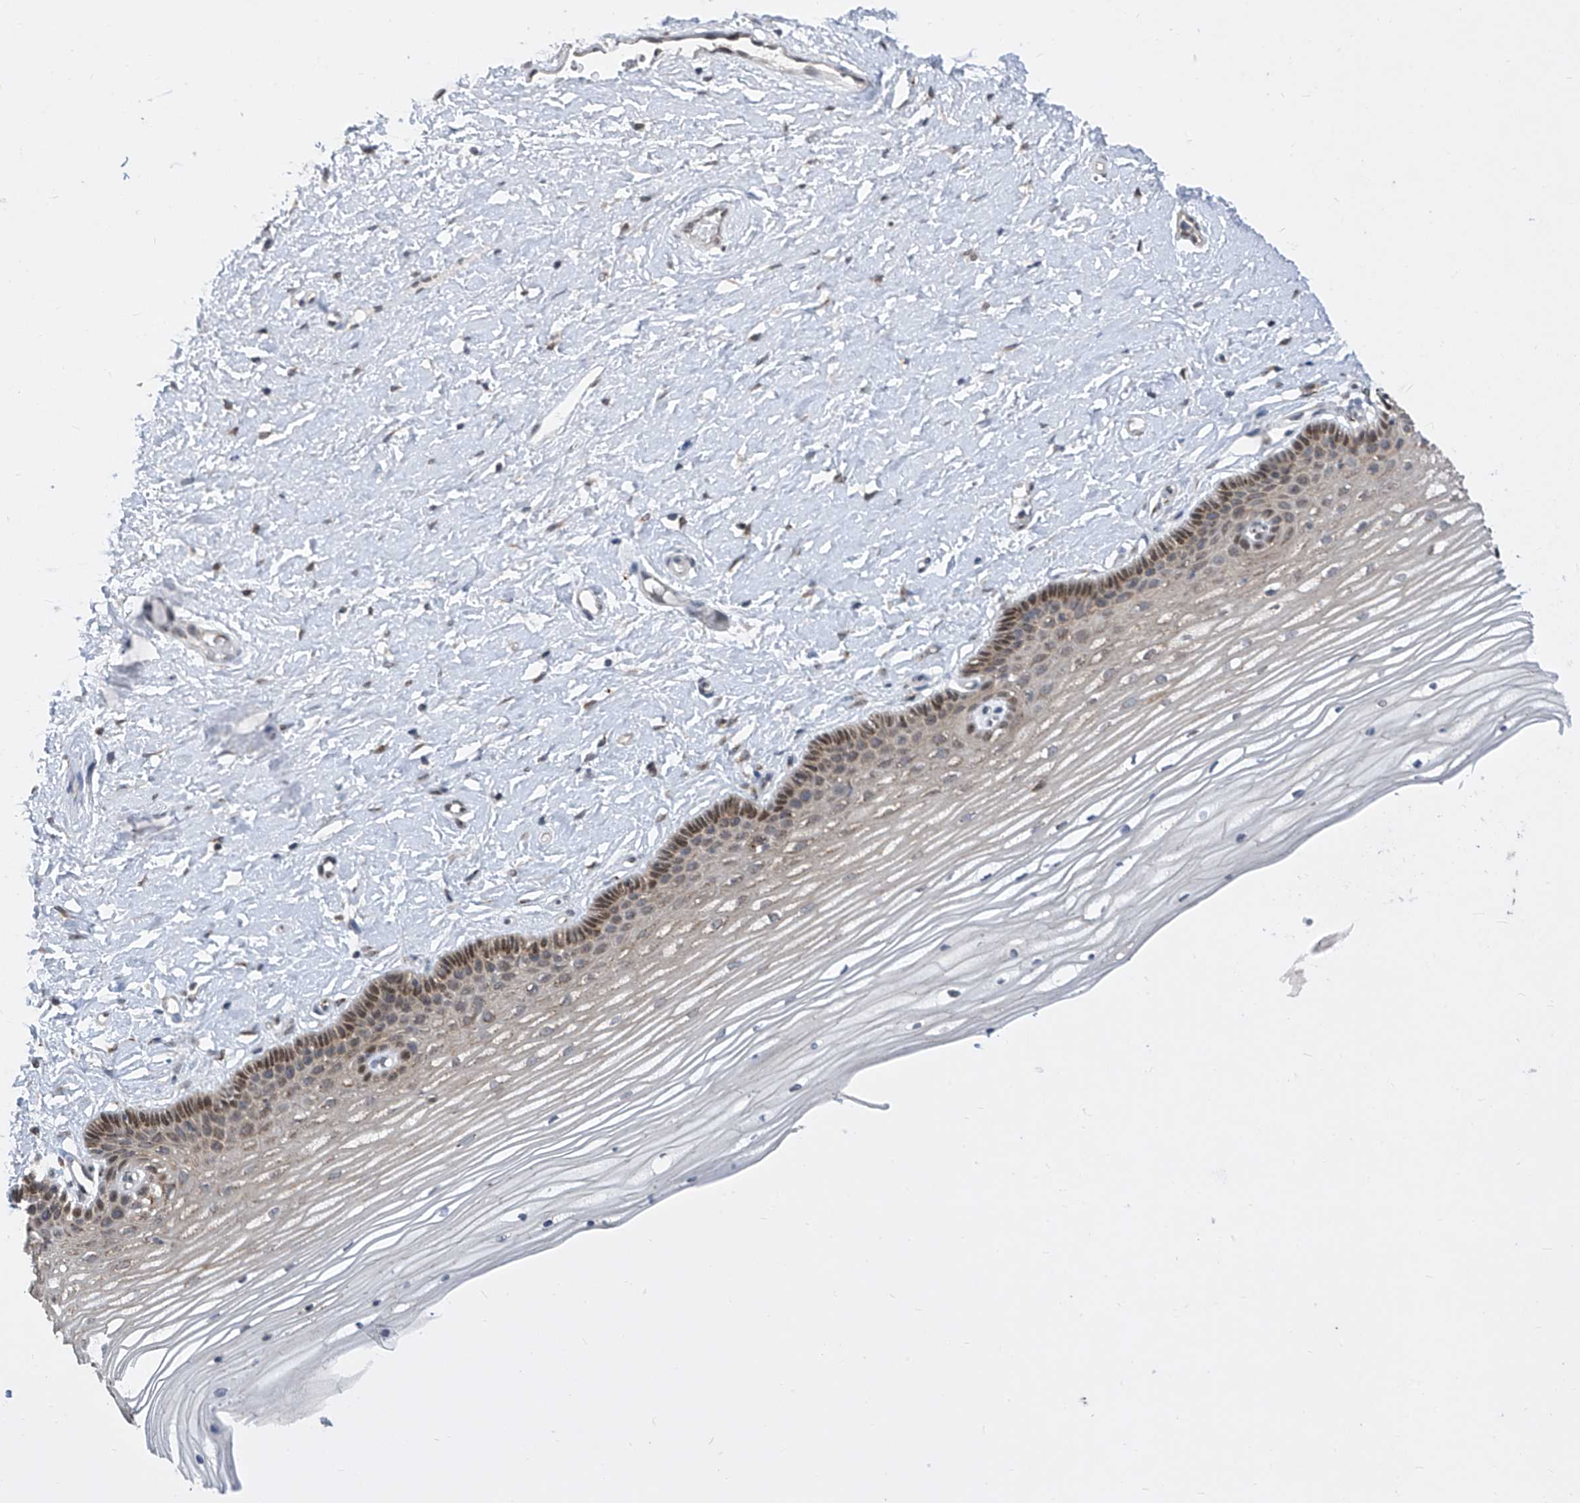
{"staining": {"intensity": "moderate", "quantity": "25%-75%", "location": "cytoplasmic/membranous,nuclear"}, "tissue": "vagina", "cell_type": "Squamous epithelial cells", "image_type": "normal", "snomed": [{"axis": "morphology", "description": "Normal tissue, NOS"}, {"axis": "topography", "description": "Vagina"}, {"axis": "topography", "description": "Cervix"}], "caption": "Brown immunohistochemical staining in unremarkable vagina reveals moderate cytoplasmic/membranous,nuclear positivity in approximately 25%-75% of squamous epithelial cells. Nuclei are stained in blue.", "gene": "CETN1", "patient": {"sex": "female", "age": 40}}